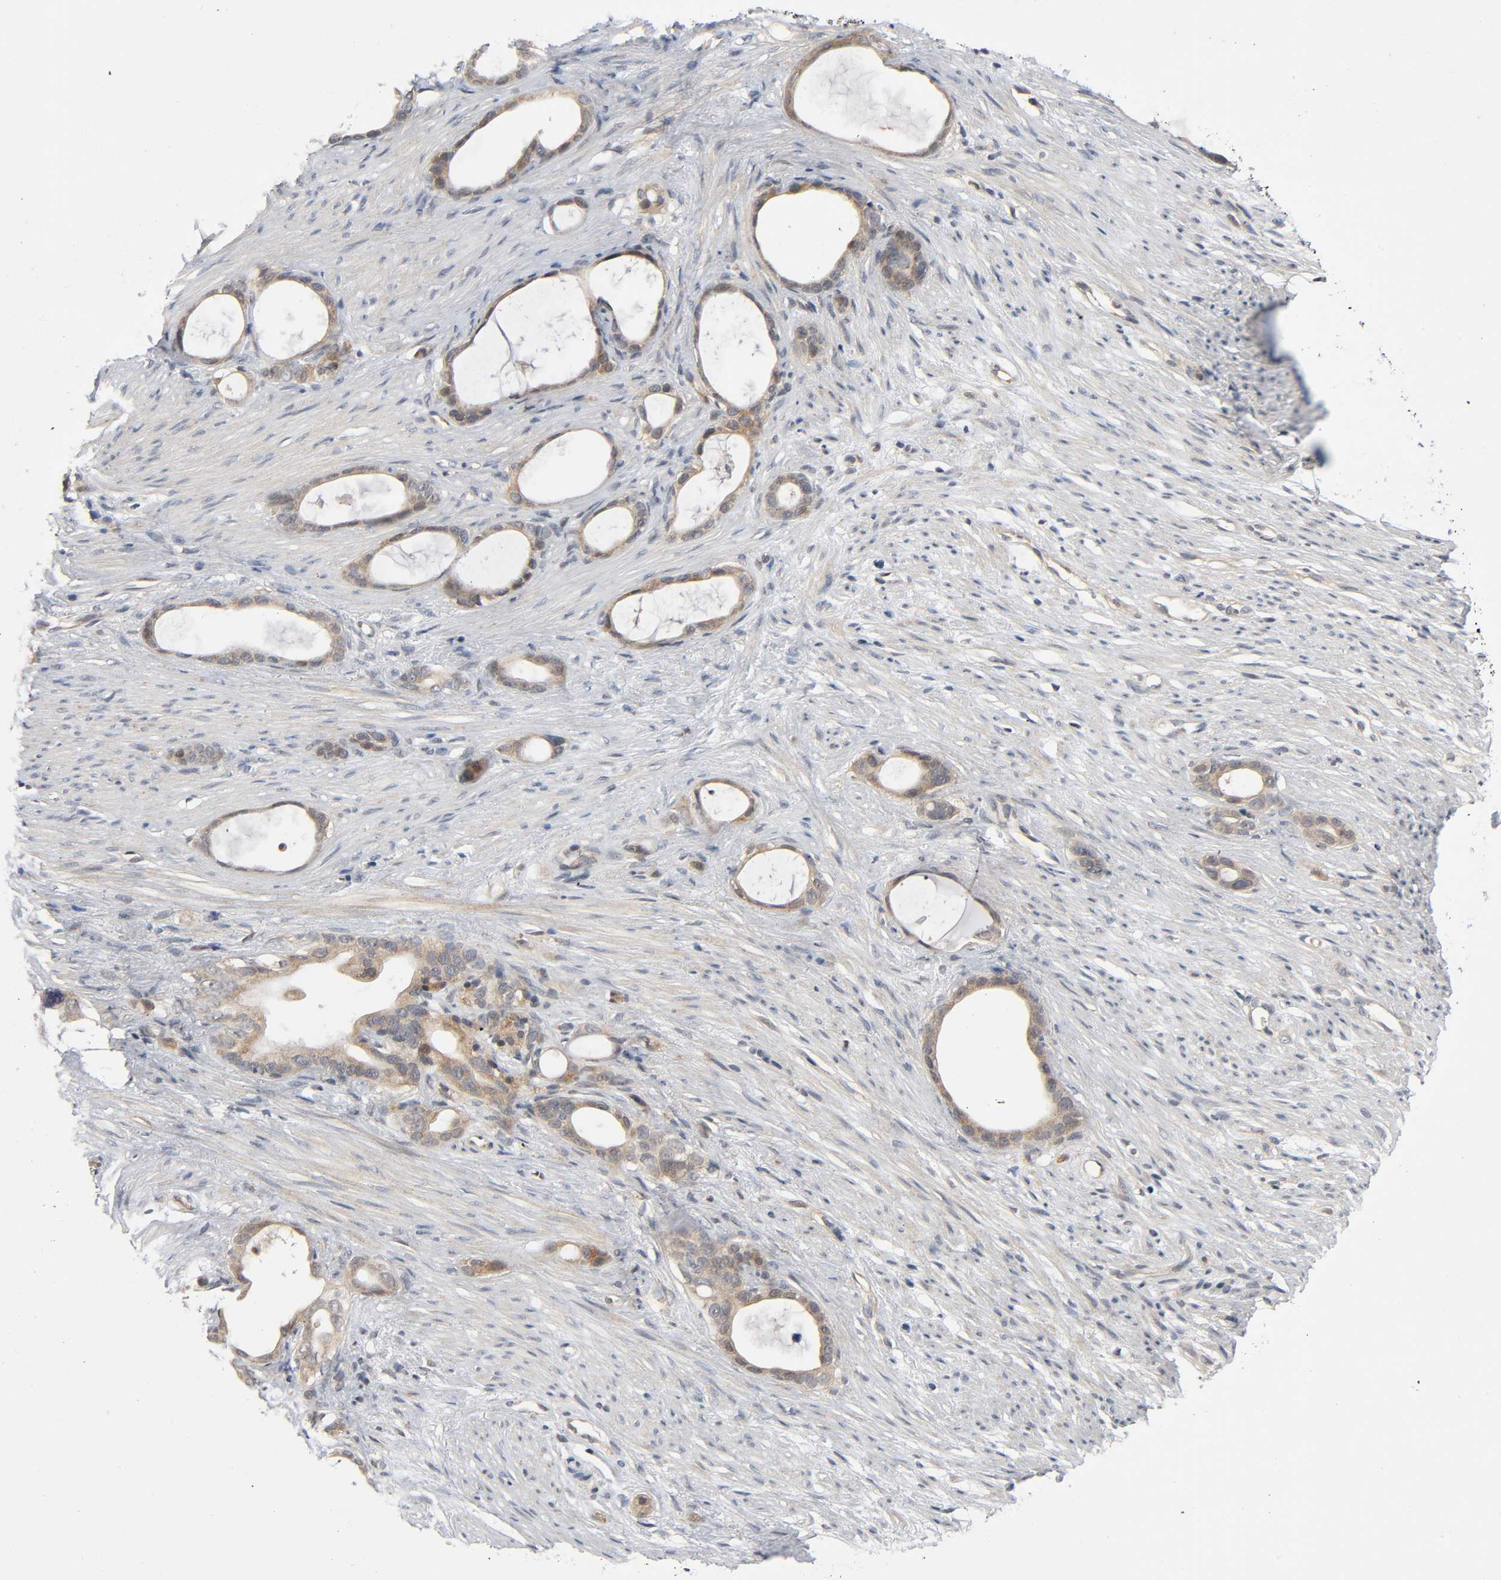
{"staining": {"intensity": "moderate", "quantity": ">75%", "location": "cytoplasmic/membranous"}, "tissue": "stomach cancer", "cell_type": "Tumor cells", "image_type": "cancer", "snomed": [{"axis": "morphology", "description": "Adenocarcinoma, NOS"}, {"axis": "topography", "description": "Stomach"}], "caption": "About >75% of tumor cells in stomach cancer show moderate cytoplasmic/membranous protein staining as visualized by brown immunohistochemical staining.", "gene": "MAPK8", "patient": {"sex": "female", "age": 75}}